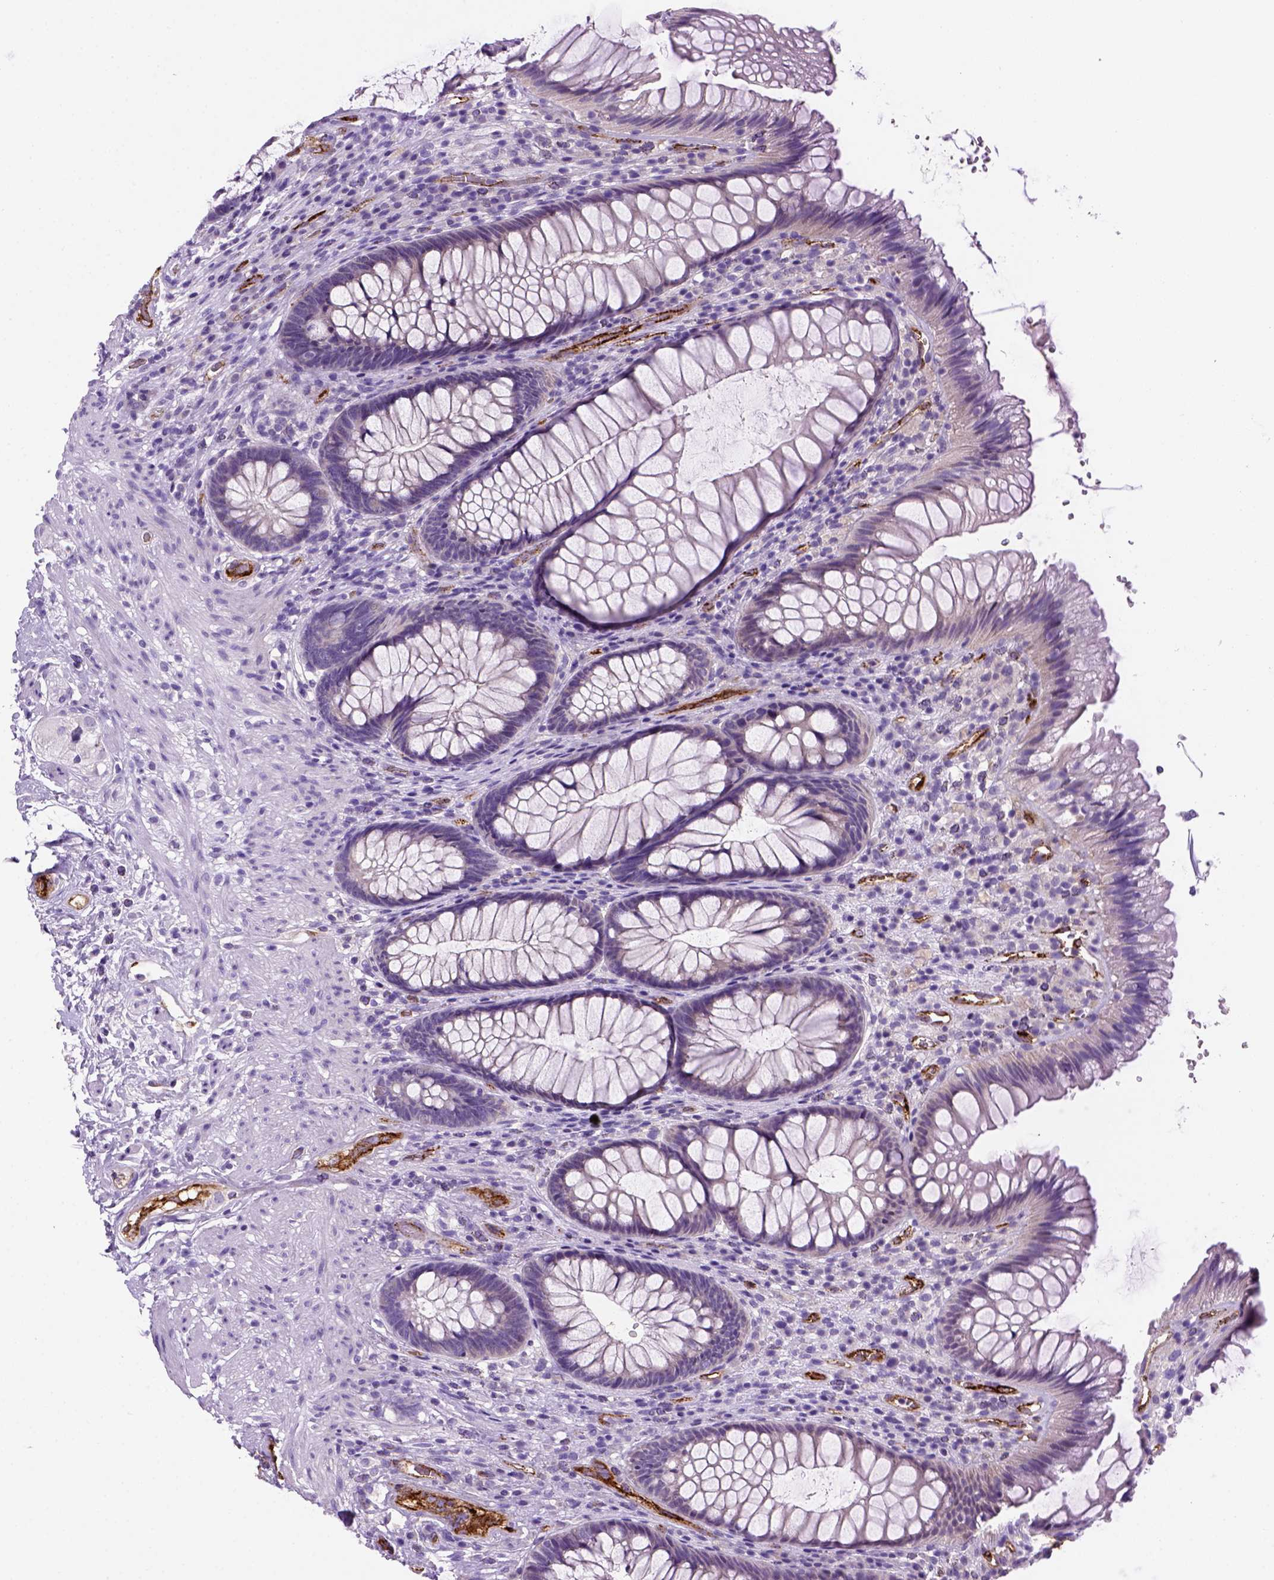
{"staining": {"intensity": "negative", "quantity": "none", "location": "none"}, "tissue": "rectum", "cell_type": "Glandular cells", "image_type": "normal", "snomed": [{"axis": "morphology", "description": "Normal tissue, NOS"}, {"axis": "topography", "description": "Smooth muscle"}, {"axis": "topography", "description": "Rectum"}], "caption": "Immunohistochemical staining of normal rectum displays no significant positivity in glandular cells.", "gene": "VWF", "patient": {"sex": "male", "age": 53}}